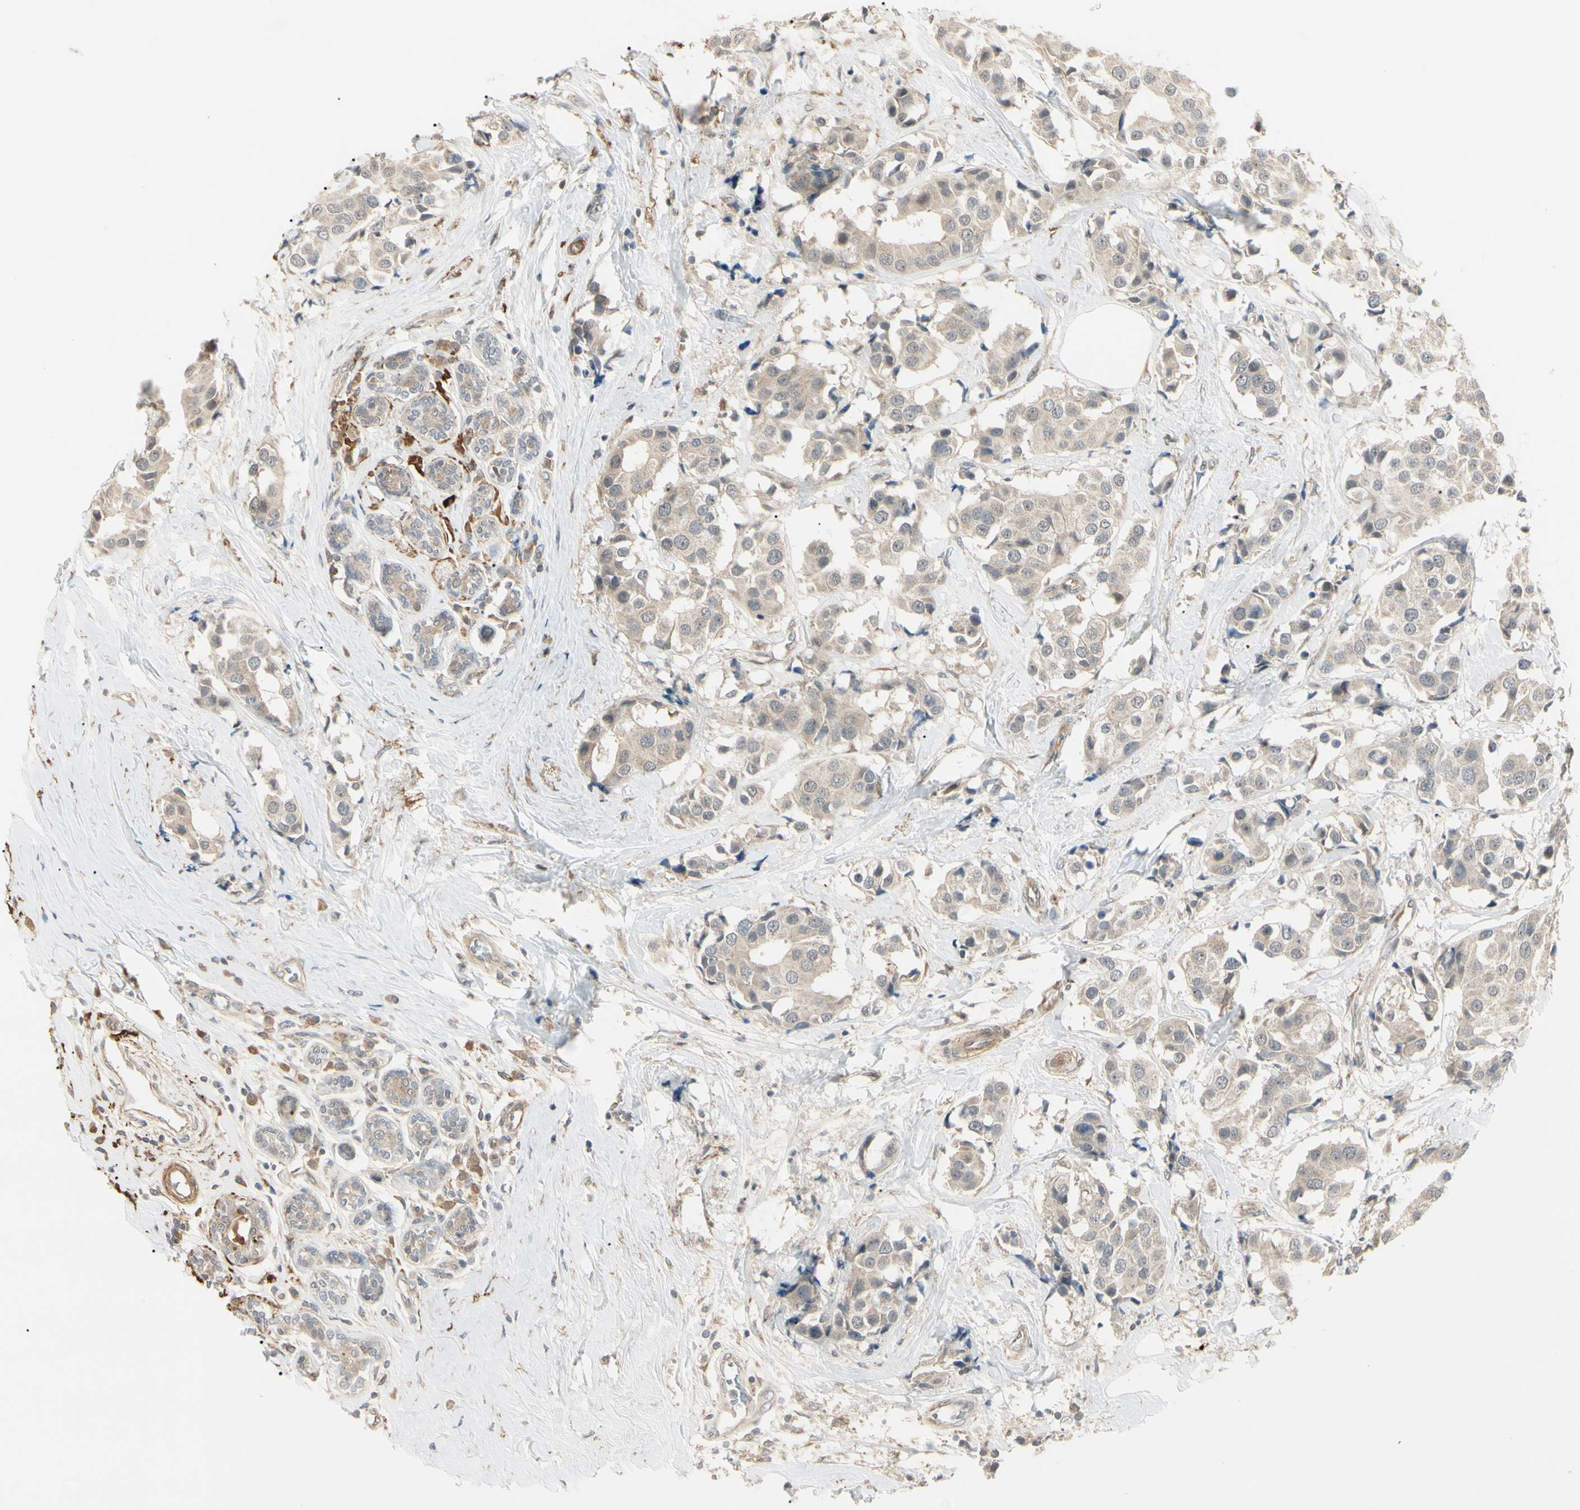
{"staining": {"intensity": "moderate", "quantity": ">75%", "location": "cytoplasmic/membranous"}, "tissue": "breast cancer", "cell_type": "Tumor cells", "image_type": "cancer", "snomed": [{"axis": "morphology", "description": "Normal tissue, NOS"}, {"axis": "morphology", "description": "Duct carcinoma"}, {"axis": "topography", "description": "Breast"}], "caption": "Immunohistochemical staining of breast infiltrating ductal carcinoma demonstrates moderate cytoplasmic/membranous protein staining in approximately >75% of tumor cells. Ihc stains the protein in brown and the nuclei are stained blue.", "gene": "F2R", "patient": {"sex": "female", "age": 39}}